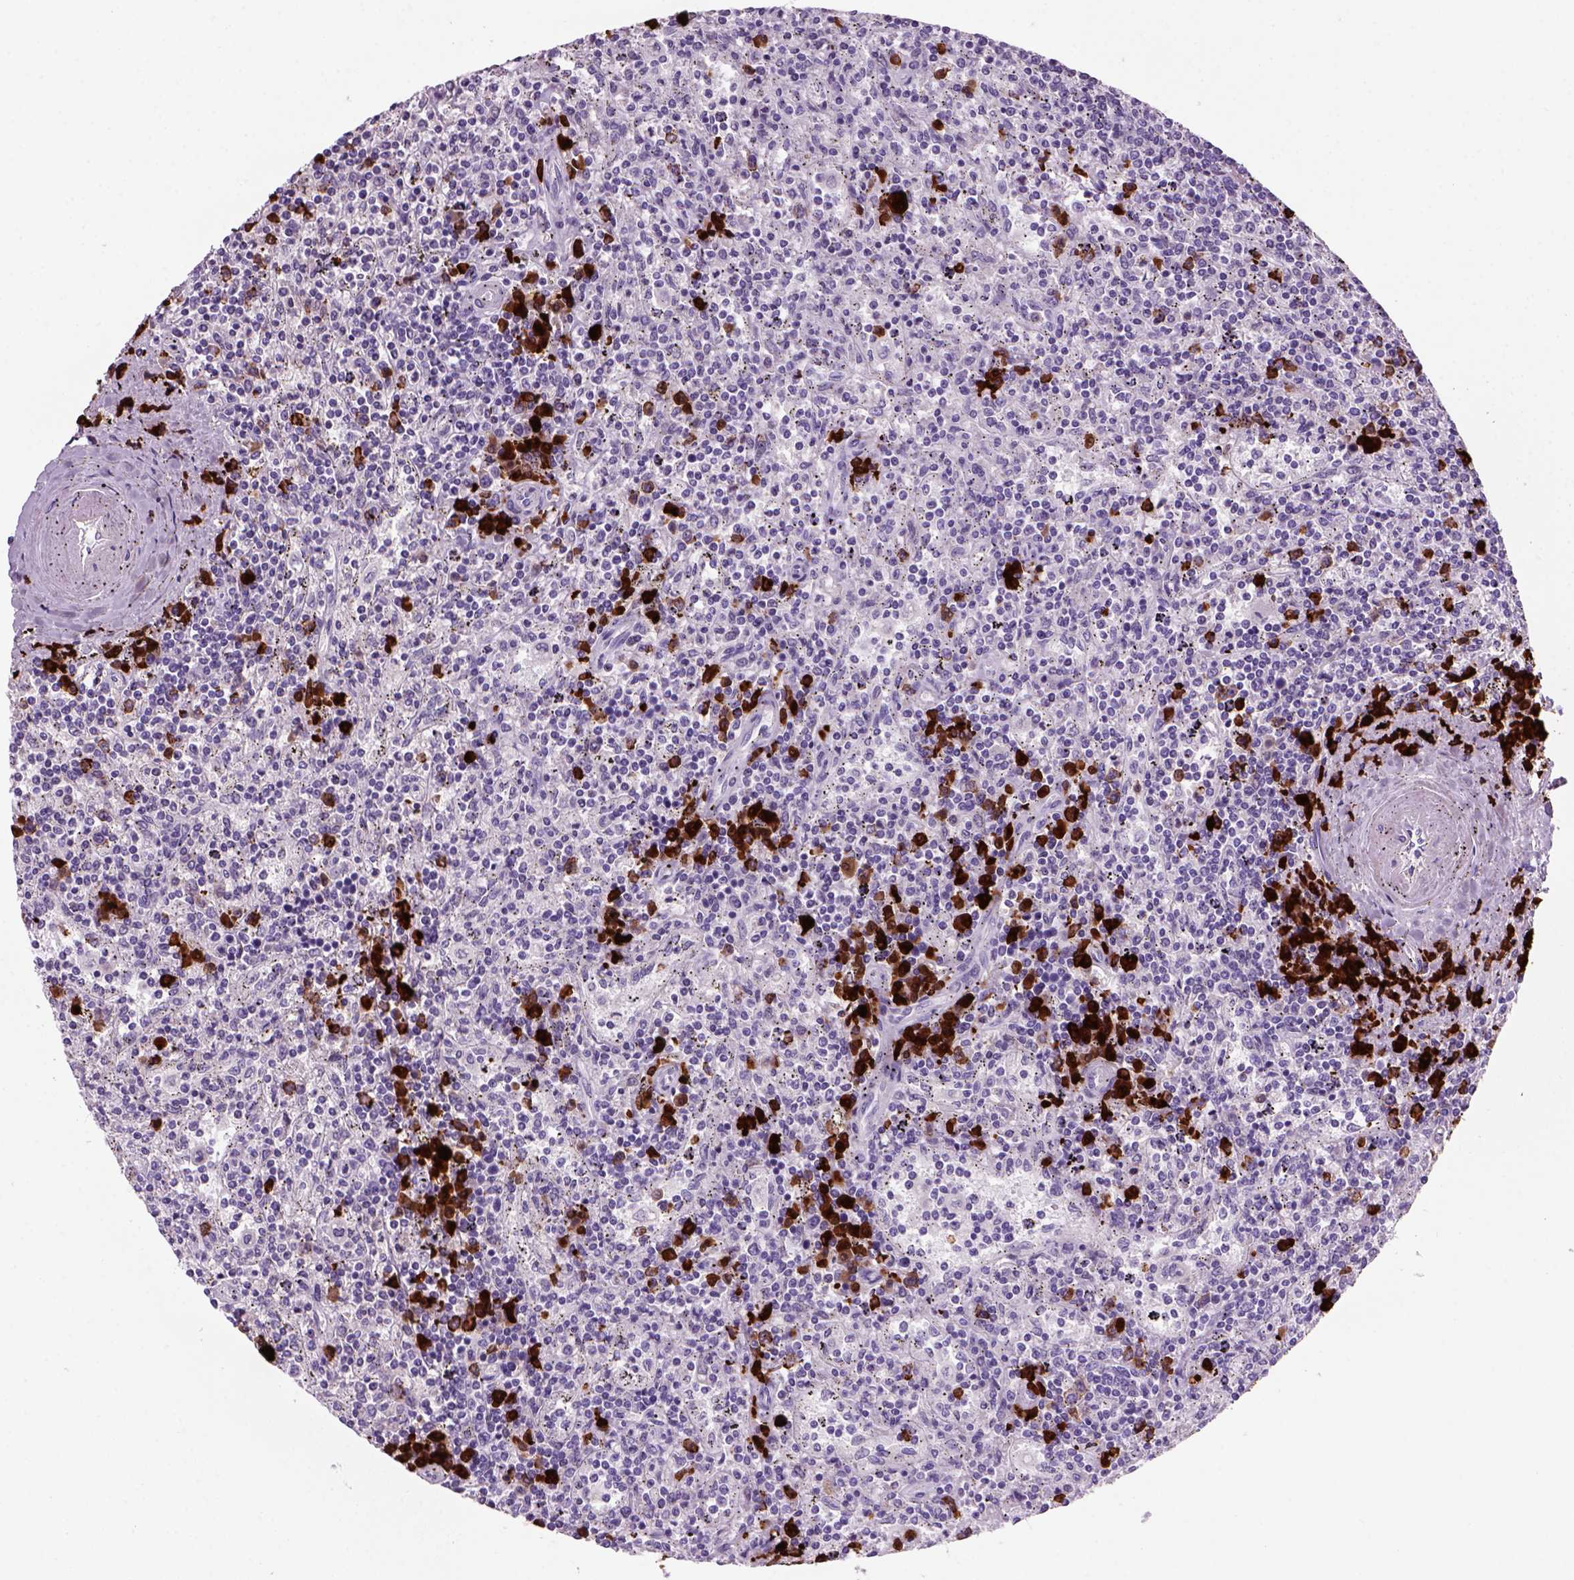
{"staining": {"intensity": "negative", "quantity": "none", "location": "none"}, "tissue": "lymphoma", "cell_type": "Tumor cells", "image_type": "cancer", "snomed": [{"axis": "morphology", "description": "Malignant lymphoma, non-Hodgkin's type, Low grade"}, {"axis": "topography", "description": "Spleen"}], "caption": "Low-grade malignant lymphoma, non-Hodgkin's type stained for a protein using immunohistochemistry displays no expression tumor cells.", "gene": "MZB1", "patient": {"sex": "male", "age": 62}}